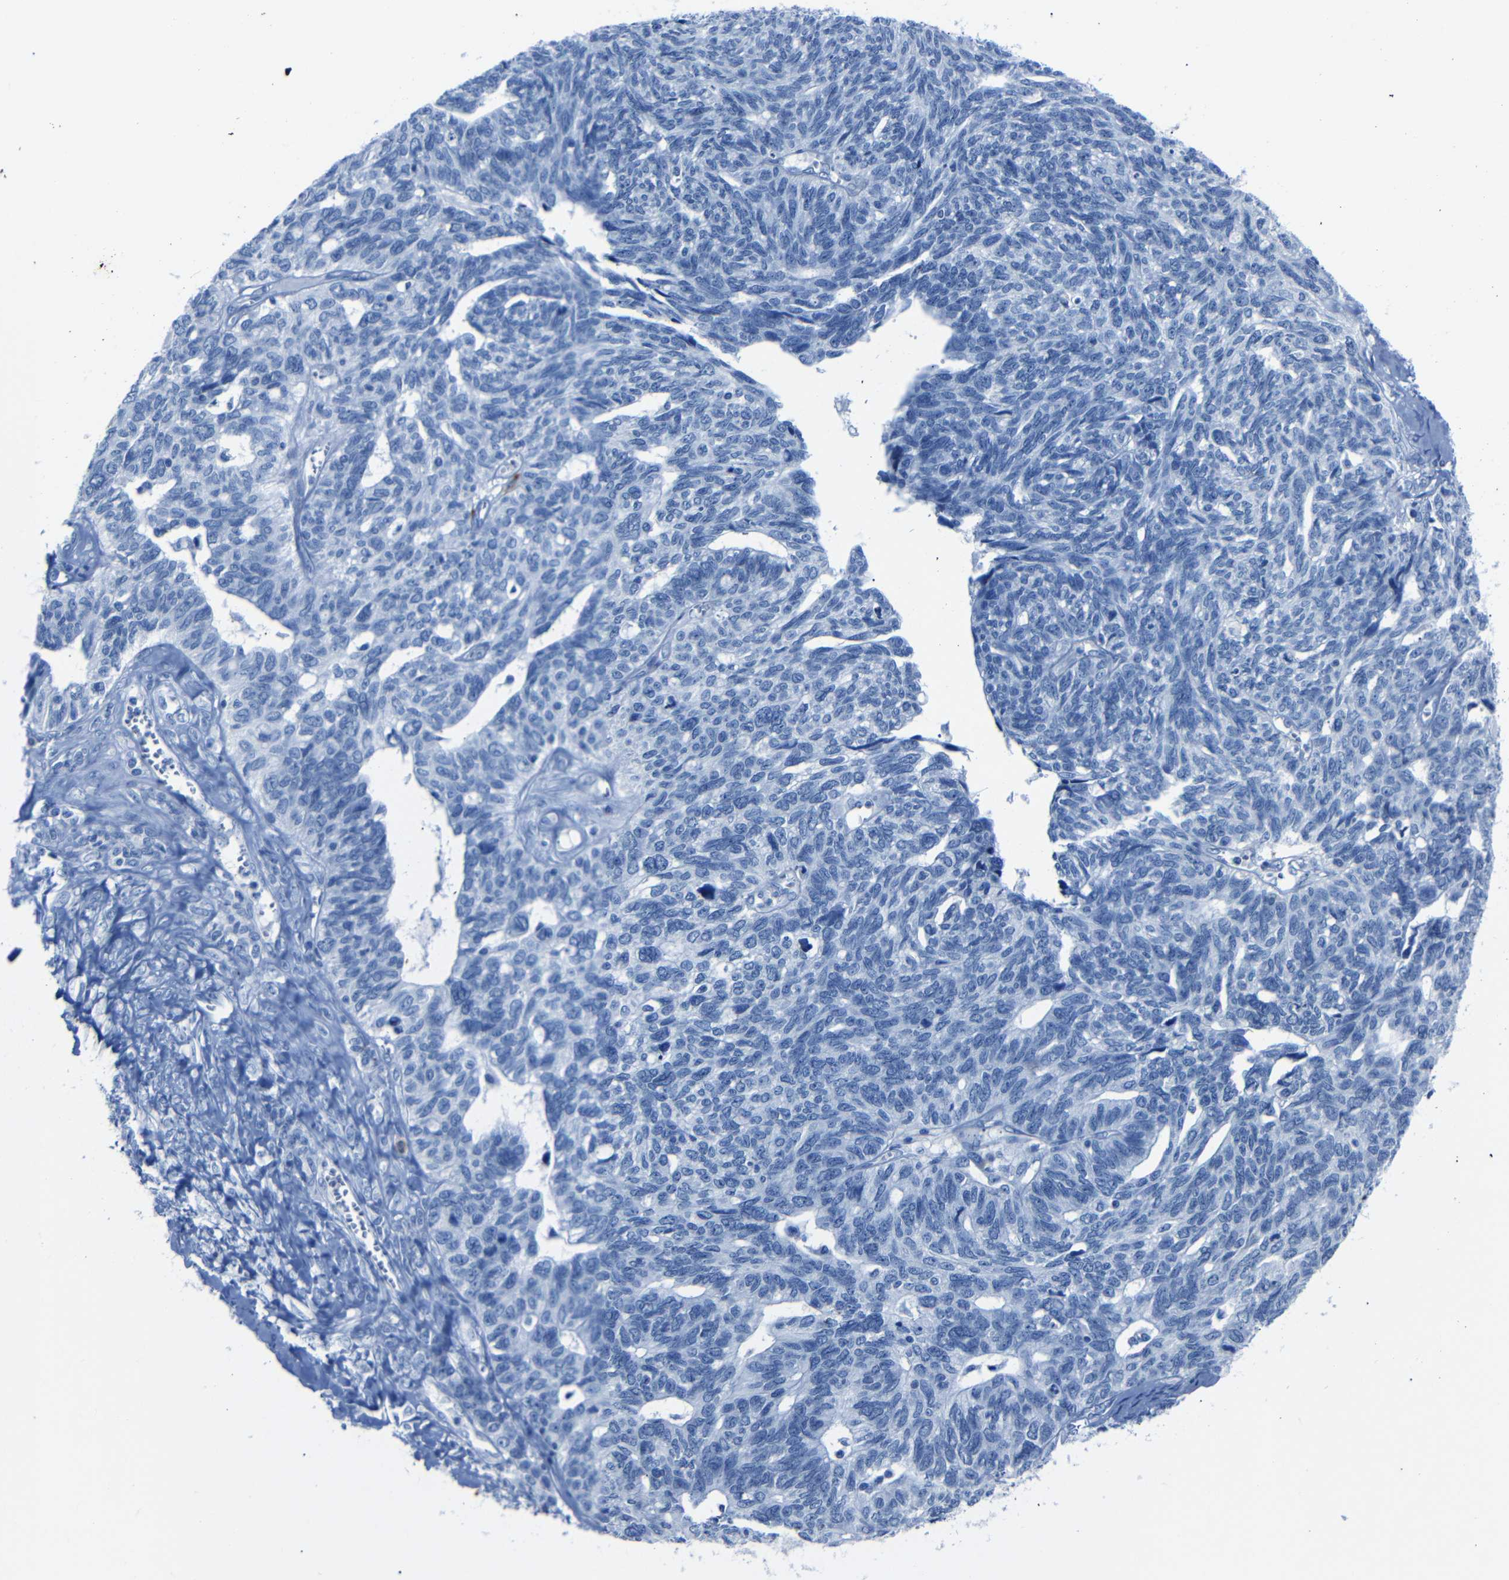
{"staining": {"intensity": "negative", "quantity": "none", "location": "none"}, "tissue": "ovarian cancer", "cell_type": "Tumor cells", "image_type": "cancer", "snomed": [{"axis": "morphology", "description": "Cystadenocarcinoma, serous, NOS"}, {"axis": "topography", "description": "Ovary"}], "caption": "Ovarian cancer was stained to show a protein in brown. There is no significant staining in tumor cells.", "gene": "CLDN11", "patient": {"sex": "female", "age": 79}}